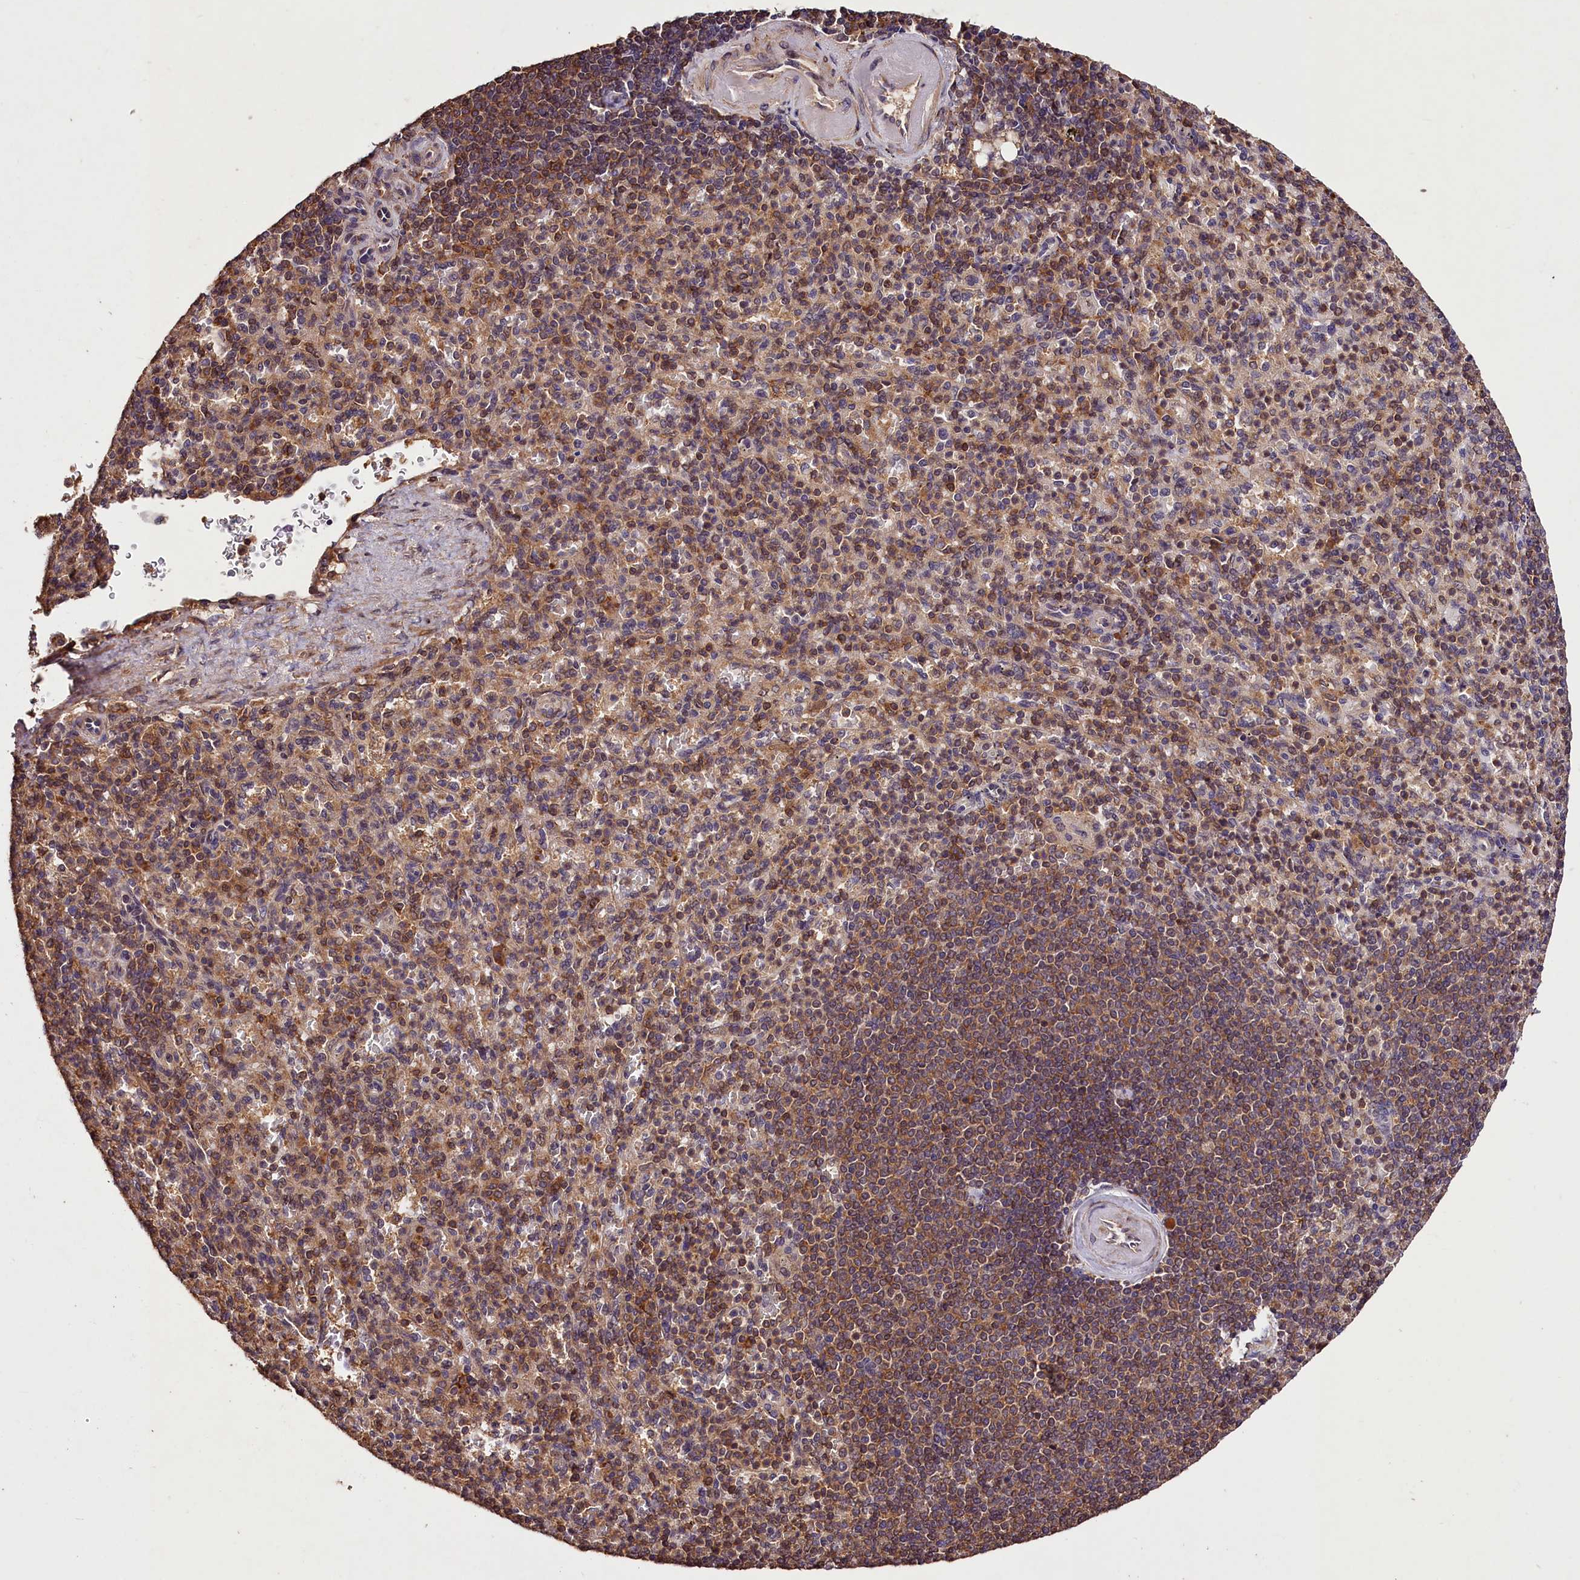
{"staining": {"intensity": "moderate", "quantity": "25%-75%", "location": "cytoplasmic/membranous,nuclear"}, "tissue": "spleen", "cell_type": "Cells in red pulp", "image_type": "normal", "snomed": [{"axis": "morphology", "description": "Normal tissue, NOS"}, {"axis": "topography", "description": "Spleen"}], "caption": "Immunohistochemical staining of unremarkable human spleen exhibits 25%-75% levels of moderate cytoplasmic/membranous,nuclear protein positivity in about 25%-75% of cells in red pulp.", "gene": "KPTN", "patient": {"sex": "female", "age": 74}}